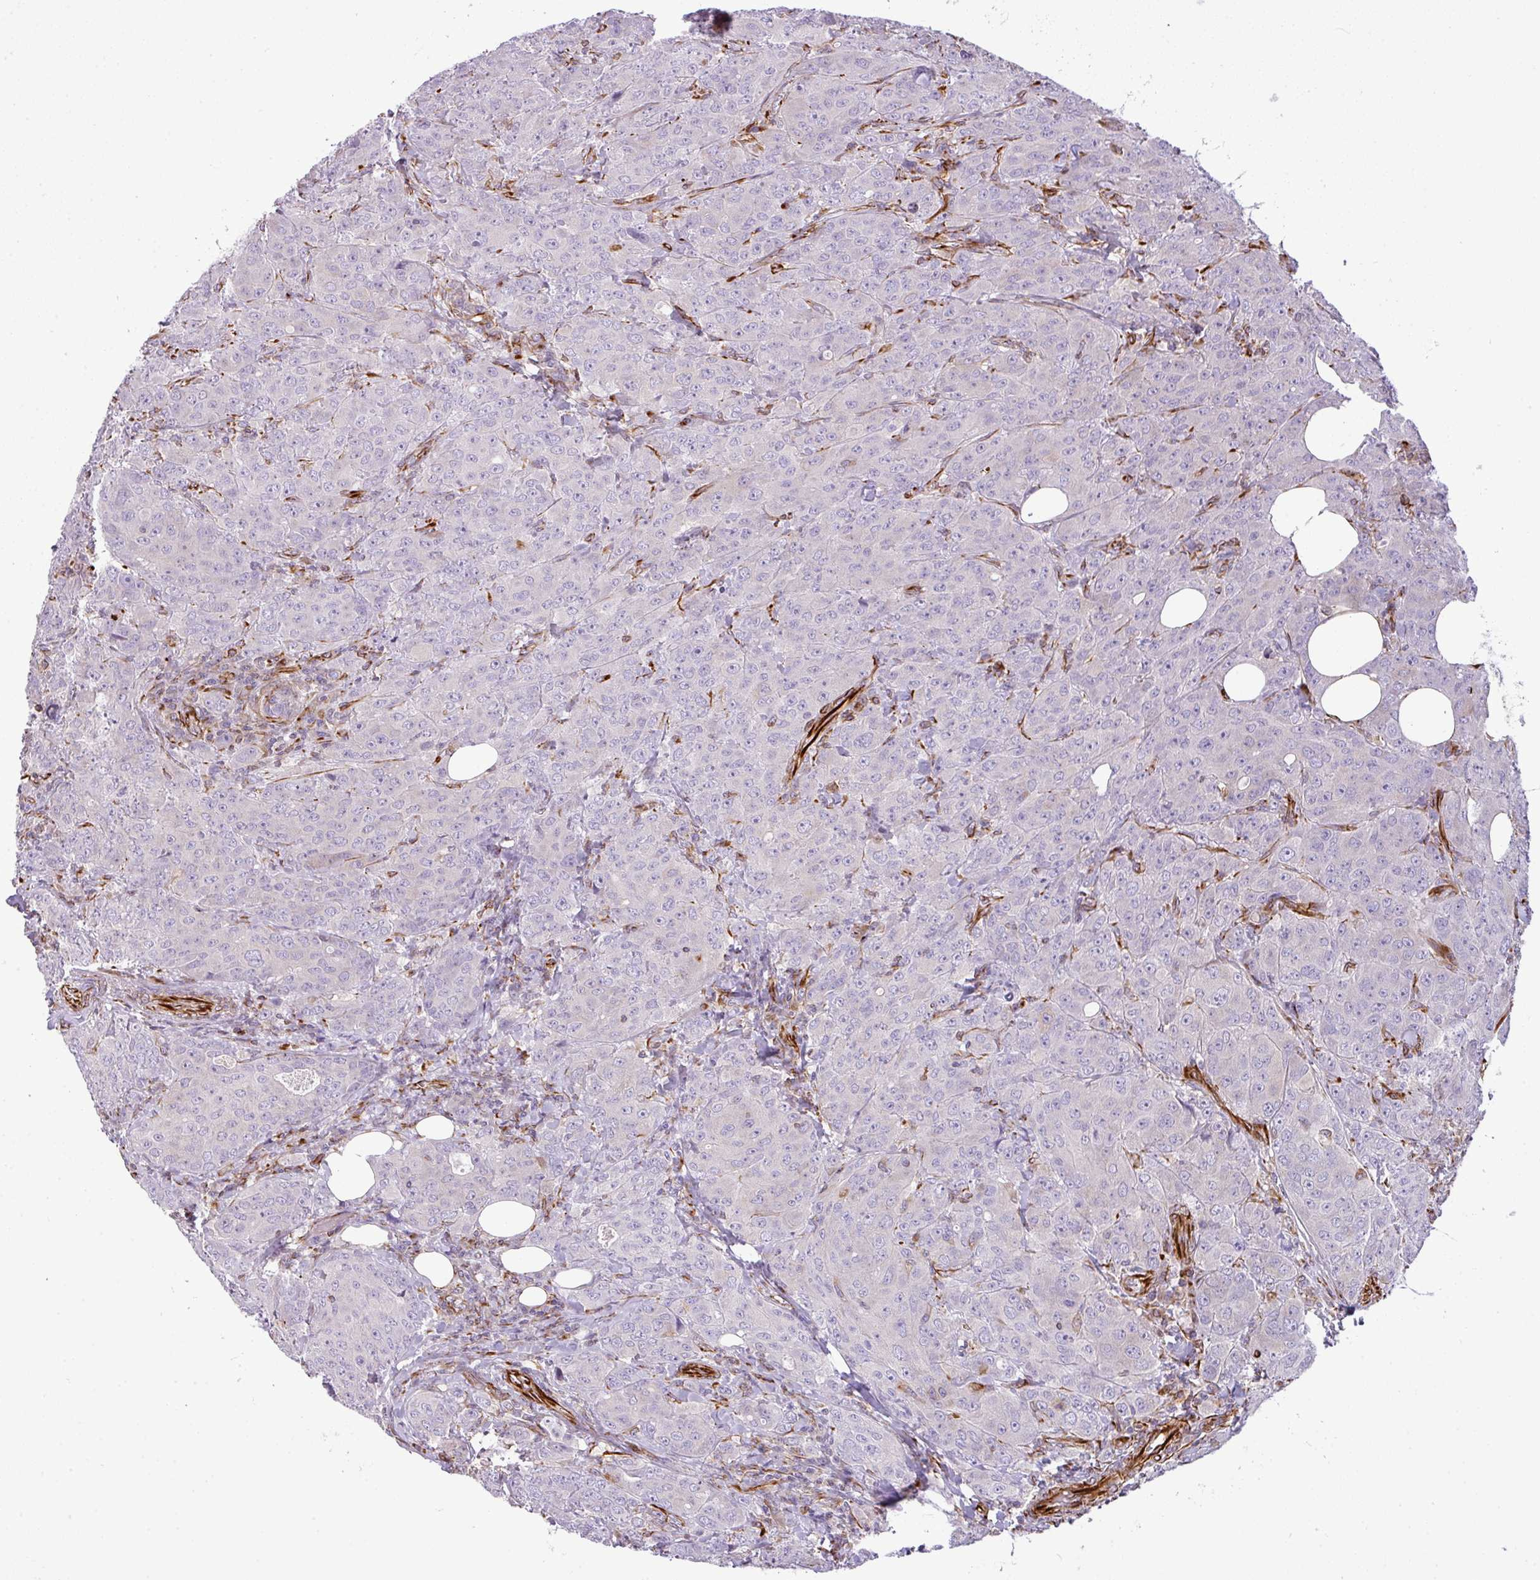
{"staining": {"intensity": "negative", "quantity": "none", "location": "none"}, "tissue": "breast cancer", "cell_type": "Tumor cells", "image_type": "cancer", "snomed": [{"axis": "morphology", "description": "Duct carcinoma"}, {"axis": "topography", "description": "Breast"}], "caption": "A high-resolution photomicrograph shows immunohistochemistry staining of breast infiltrating ductal carcinoma, which demonstrates no significant expression in tumor cells.", "gene": "ENSG00000273748", "patient": {"sex": "female", "age": 43}}